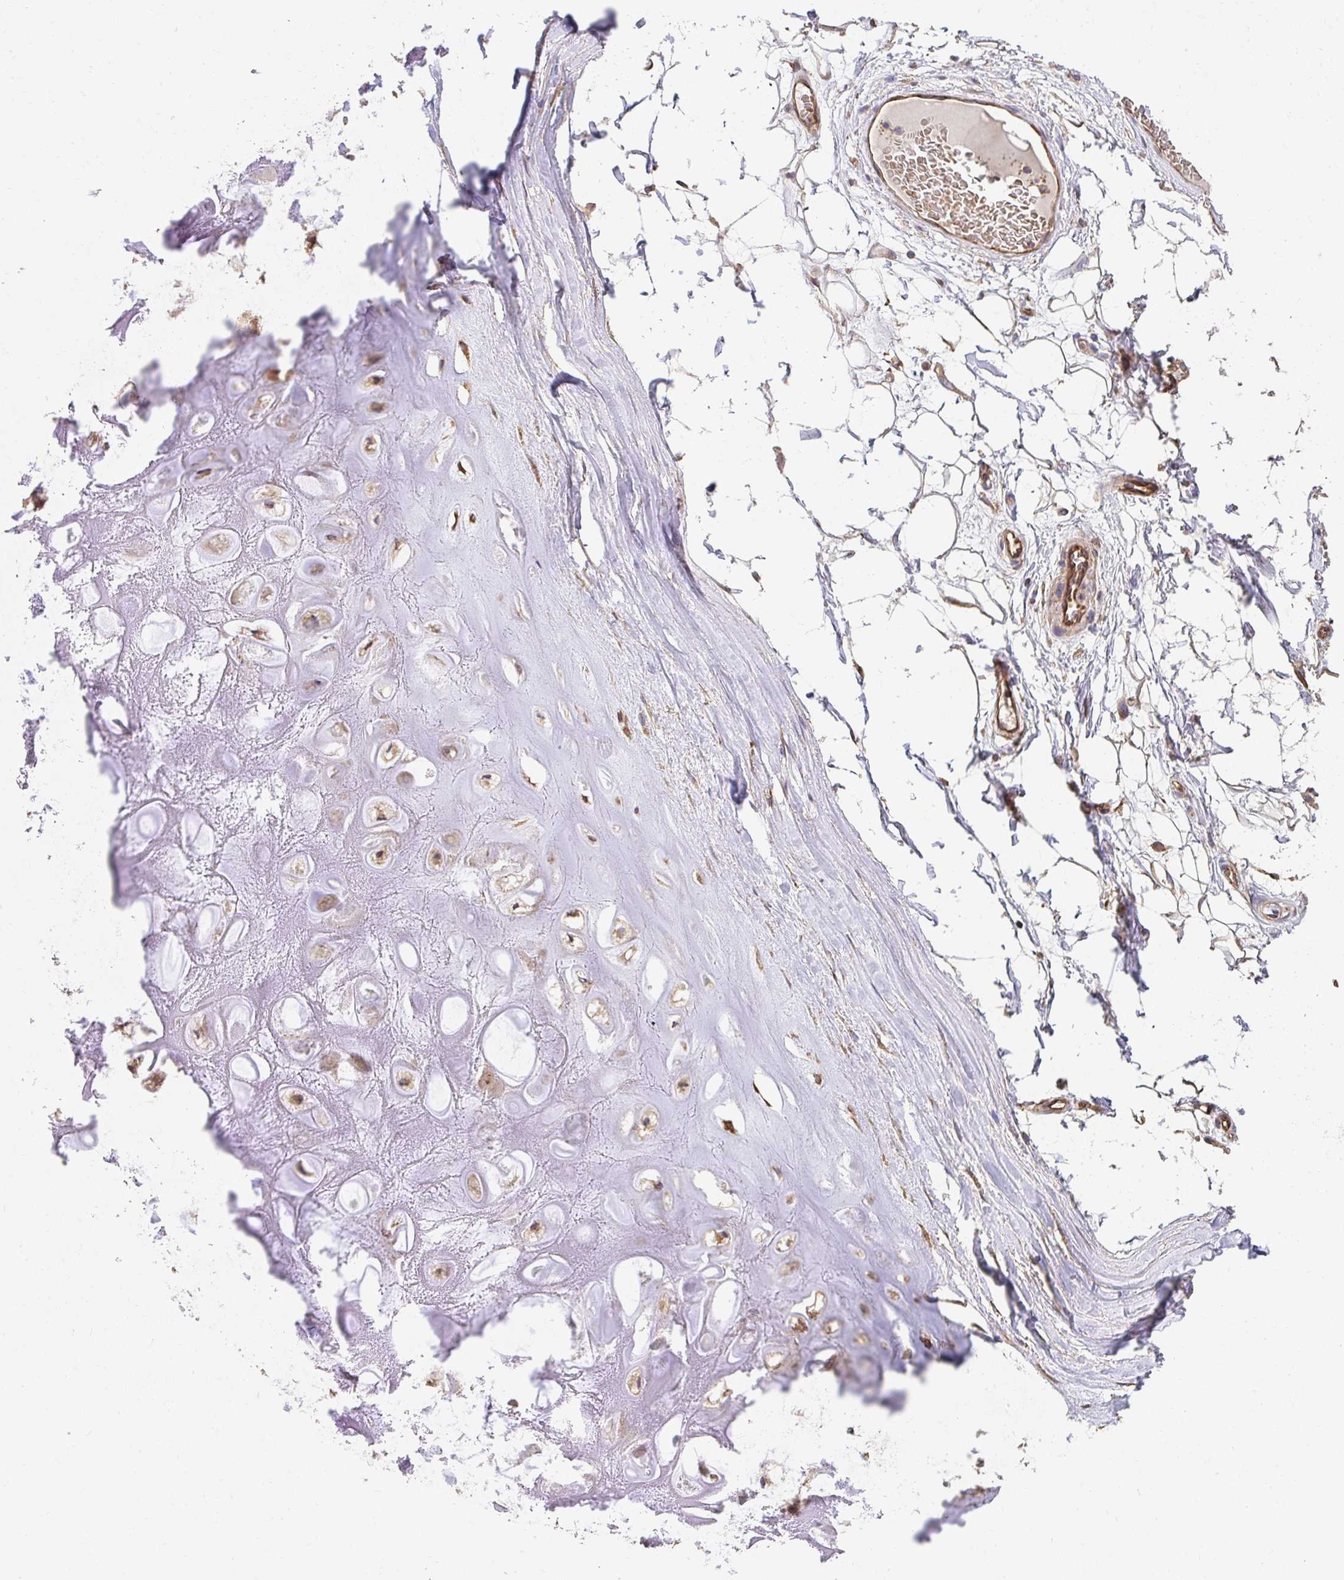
{"staining": {"intensity": "weak", "quantity": "<25%", "location": "cytoplasmic/membranous"}, "tissue": "adipose tissue", "cell_type": "Adipocytes", "image_type": "normal", "snomed": [{"axis": "morphology", "description": "Normal tissue, NOS"}, {"axis": "topography", "description": "Lymph node"}, {"axis": "topography", "description": "Cartilage tissue"}, {"axis": "topography", "description": "Nasopharynx"}], "caption": "Immunohistochemistry image of normal adipose tissue: adipose tissue stained with DAB reveals no significant protein staining in adipocytes. (Immunohistochemistry, brightfield microscopy, high magnification).", "gene": "APBB1", "patient": {"sex": "male", "age": 63}}